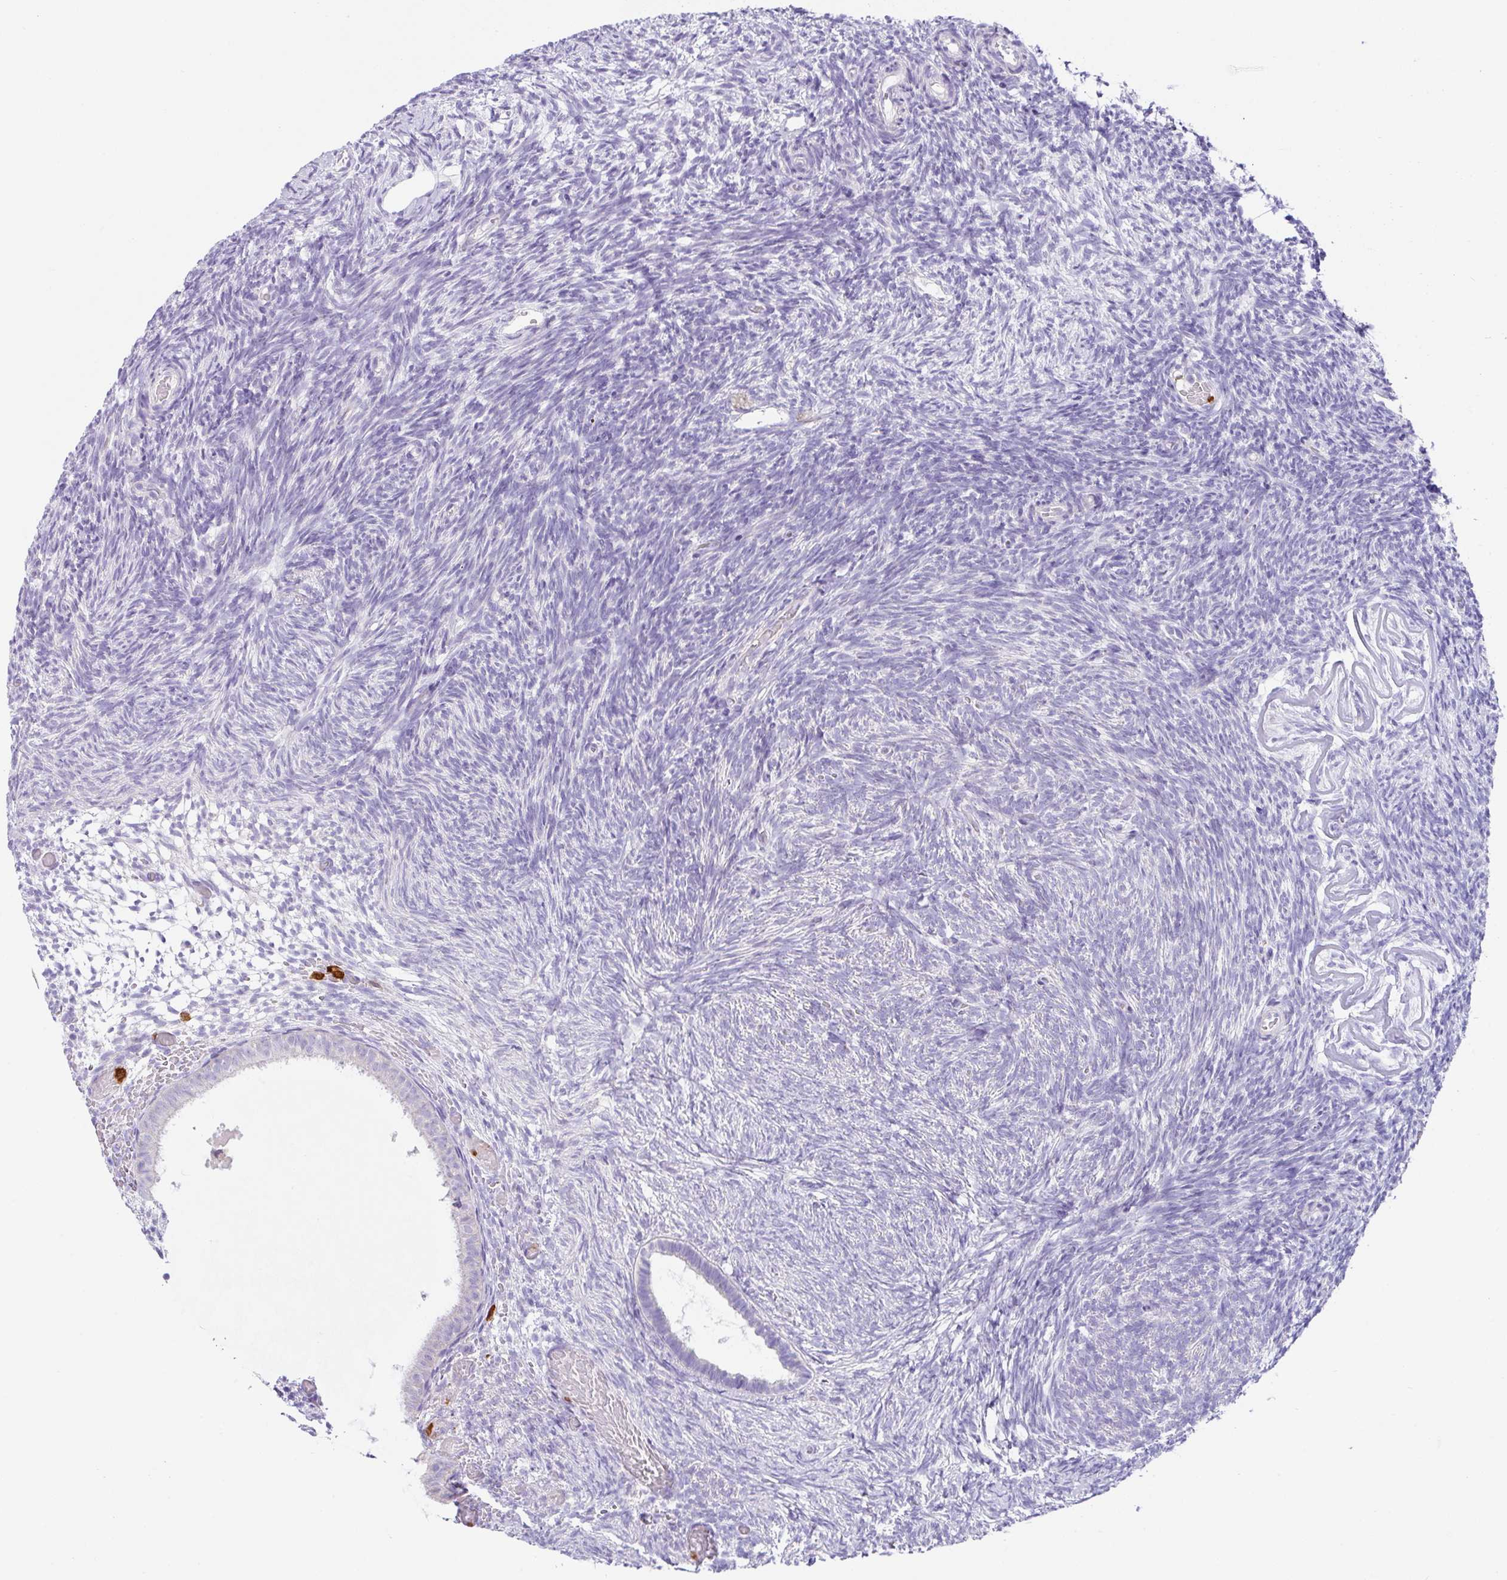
{"staining": {"intensity": "negative", "quantity": "none", "location": "none"}, "tissue": "ovary", "cell_type": "Follicle cells", "image_type": "normal", "snomed": [{"axis": "morphology", "description": "Normal tissue, NOS"}, {"axis": "topography", "description": "Ovary"}], "caption": "Immunohistochemistry image of benign ovary: ovary stained with DAB reveals no significant protein staining in follicle cells.", "gene": "SH2D3C", "patient": {"sex": "female", "age": 39}}